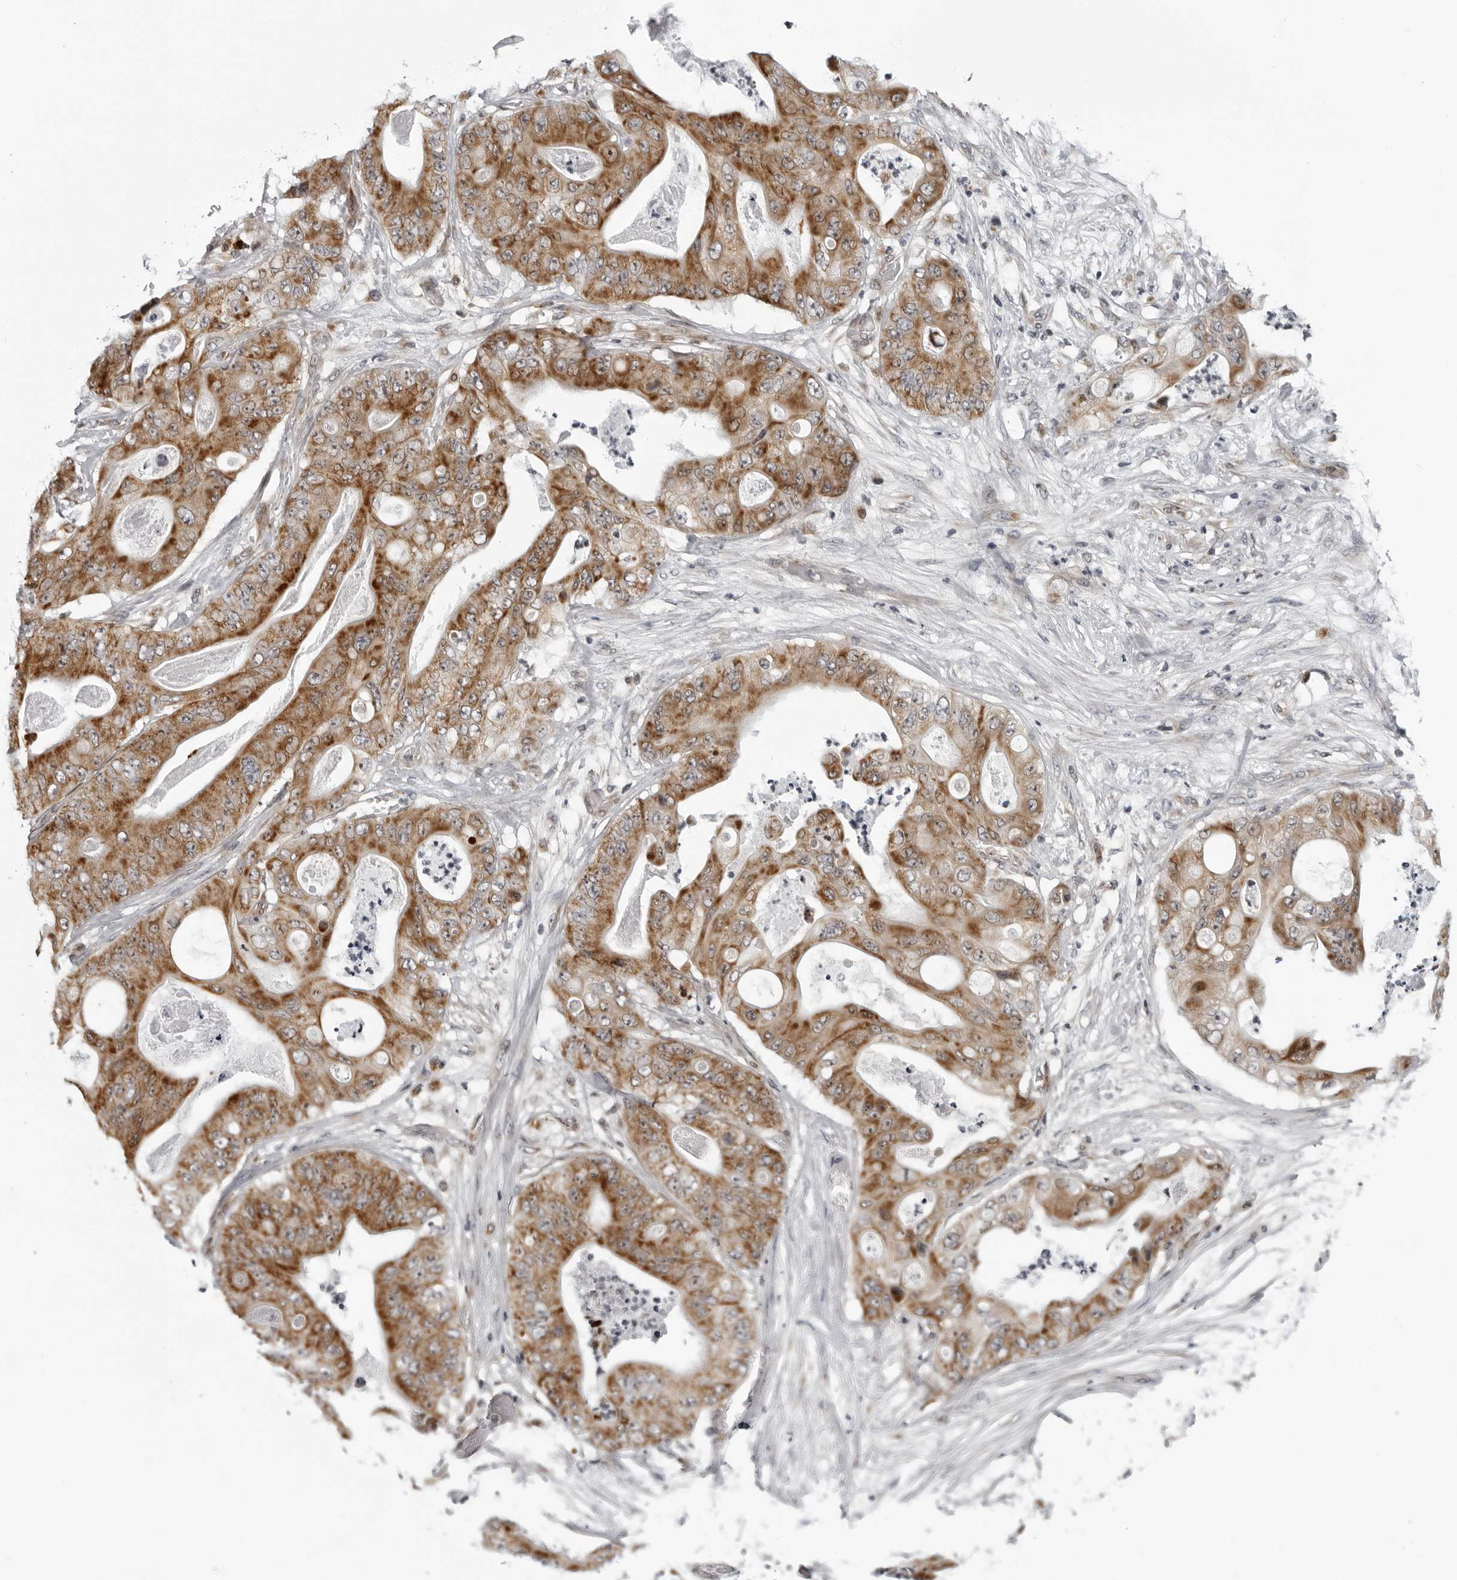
{"staining": {"intensity": "moderate", "quantity": ">75%", "location": "cytoplasmic/membranous"}, "tissue": "stomach cancer", "cell_type": "Tumor cells", "image_type": "cancer", "snomed": [{"axis": "morphology", "description": "Adenocarcinoma, NOS"}, {"axis": "topography", "description": "Stomach"}], "caption": "Stomach cancer stained with a brown dye demonstrates moderate cytoplasmic/membranous positive positivity in approximately >75% of tumor cells.", "gene": "RTCA", "patient": {"sex": "female", "age": 73}}